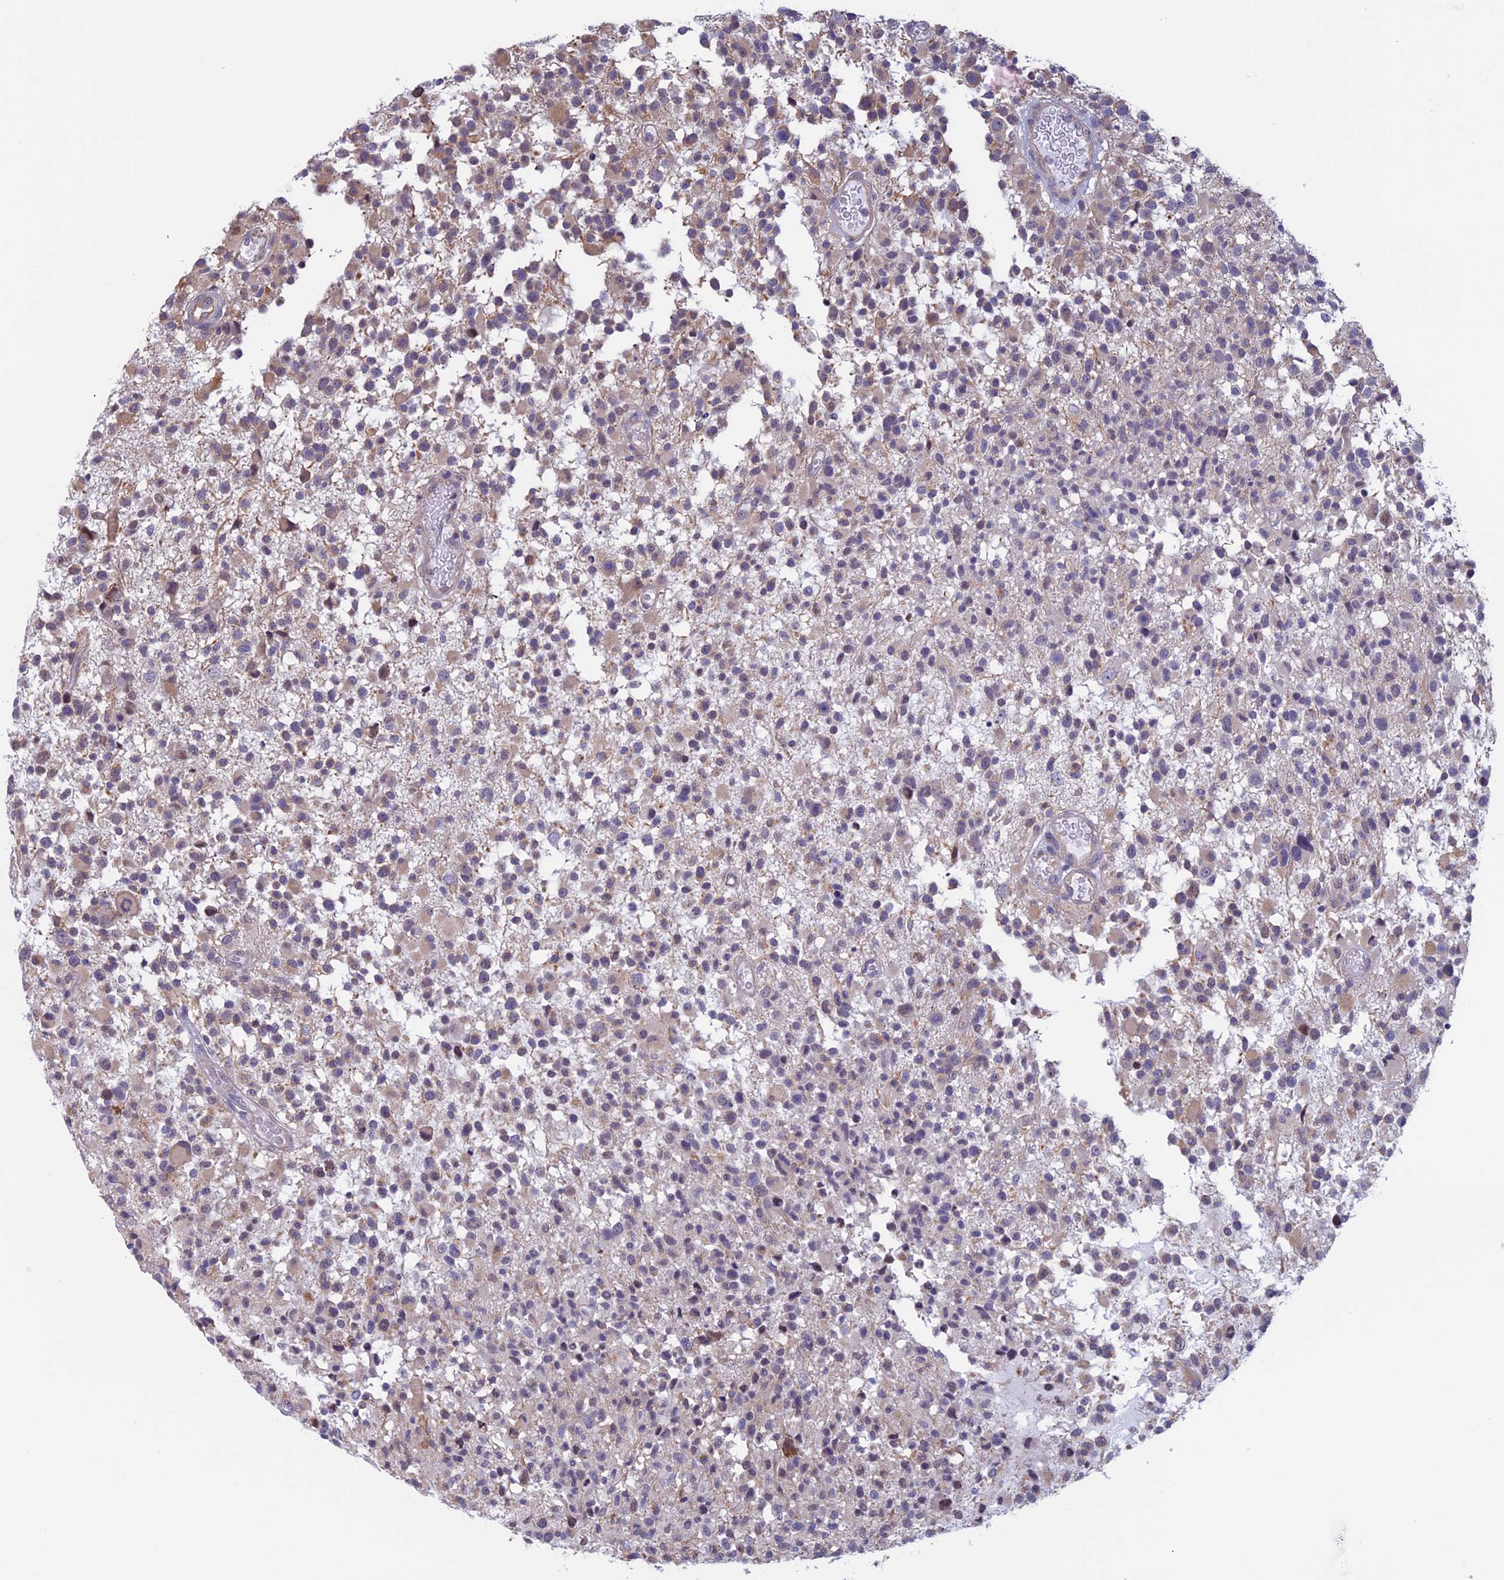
{"staining": {"intensity": "weak", "quantity": "<25%", "location": "cytoplasmic/membranous"}, "tissue": "glioma", "cell_type": "Tumor cells", "image_type": "cancer", "snomed": [{"axis": "morphology", "description": "Glioma, malignant, High grade"}, {"axis": "morphology", "description": "Glioblastoma, NOS"}, {"axis": "topography", "description": "Brain"}], "caption": "IHC of human glioblastoma displays no positivity in tumor cells.", "gene": "SLC1A6", "patient": {"sex": "male", "age": 60}}